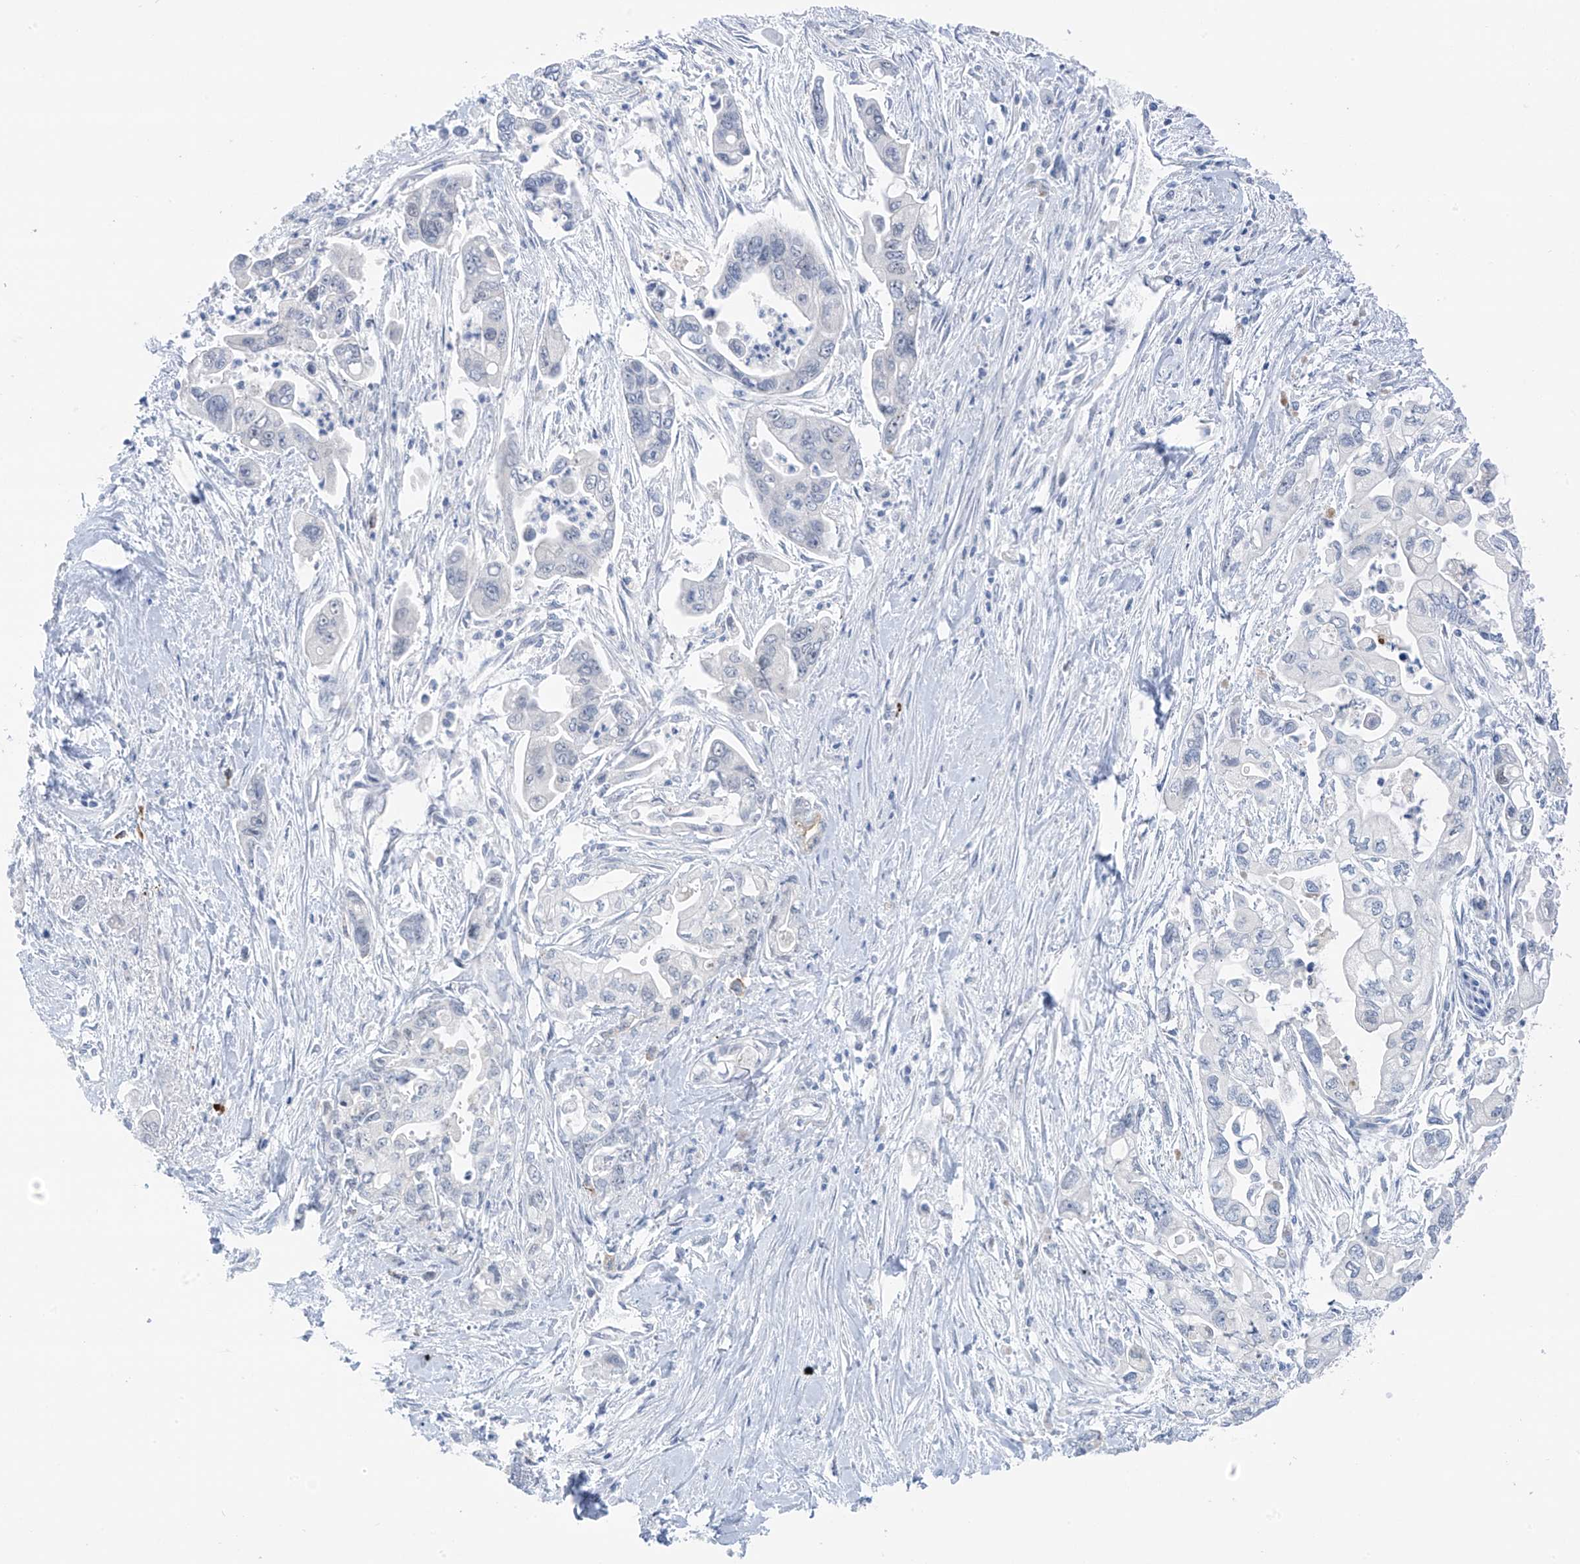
{"staining": {"intensity": "negative", "quantity": "none", "location": "none"}, "tissue": "pancreatic cancer", "cell_type": "Tumor cells", "image_type": "cancer", "snomed": [{"axis": "morphology", "description": "Adenocarcinoma, NOS"}, {"axis": "topography", "description": "Pancreas"}], "caption": "The photomicrograph exhibits no staining of tumor cells in pancreatic cancer (adenocarcinoma).", "gene": "ZNF793", "patient": {"sex": "male", "age": 70}}